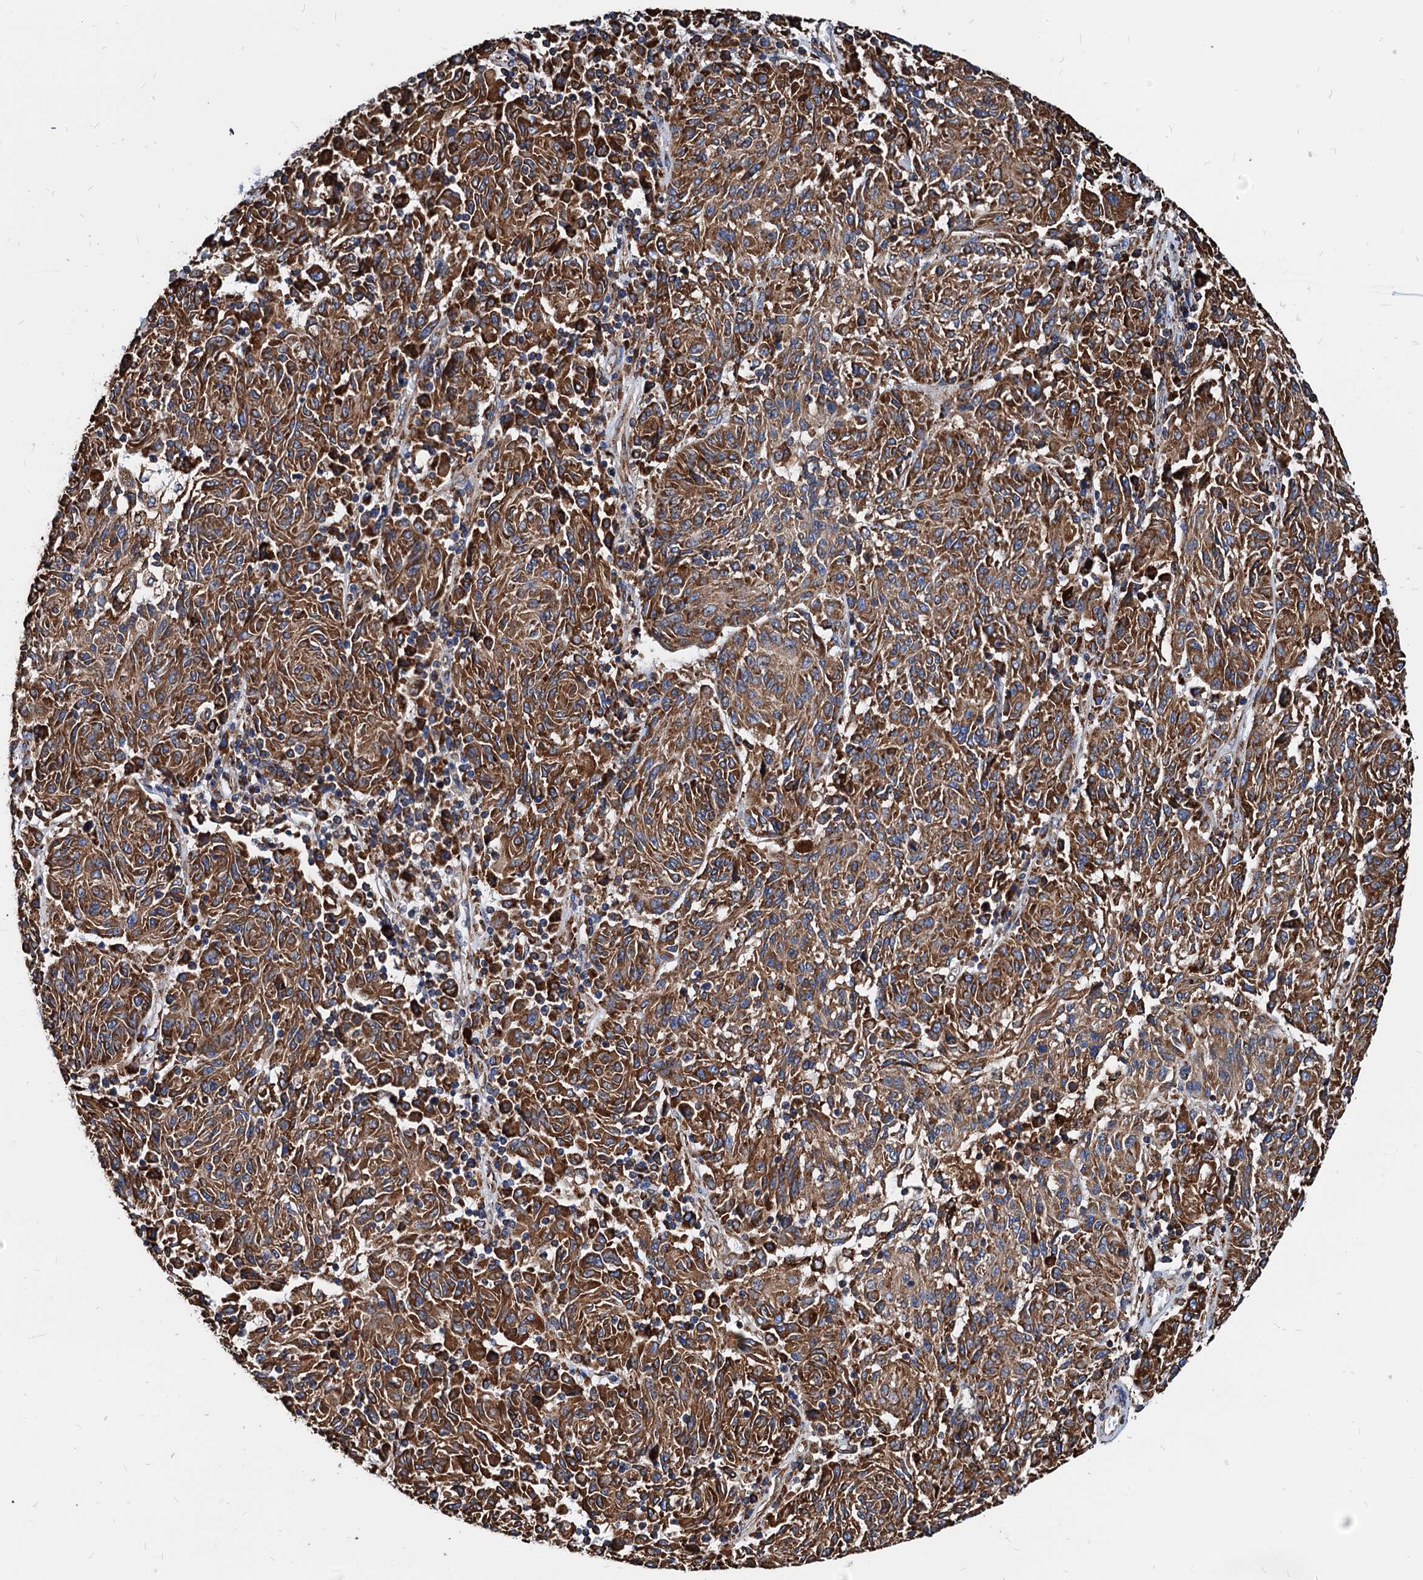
{"staining": {"intensity": "strong", "quantity": ">75%", "location": "cytoplasmic/membranous"}, "tissue": "melanoma", "cell_type": "Tumor cells", "image_type": "cancer", "snomed": [{"axis": "morphology", "description": "Malignant melanoma, NOS"}, {"axis": "topography", "description": "Skin"}], "caption": "Human melanoma stained for a protein (brown) reveals strong cytoplasmic/membranous positive staining in approximately >75% of tumor cells.", "gene": "HSPA5", "patient": {"sex": "male", "age": 53}}